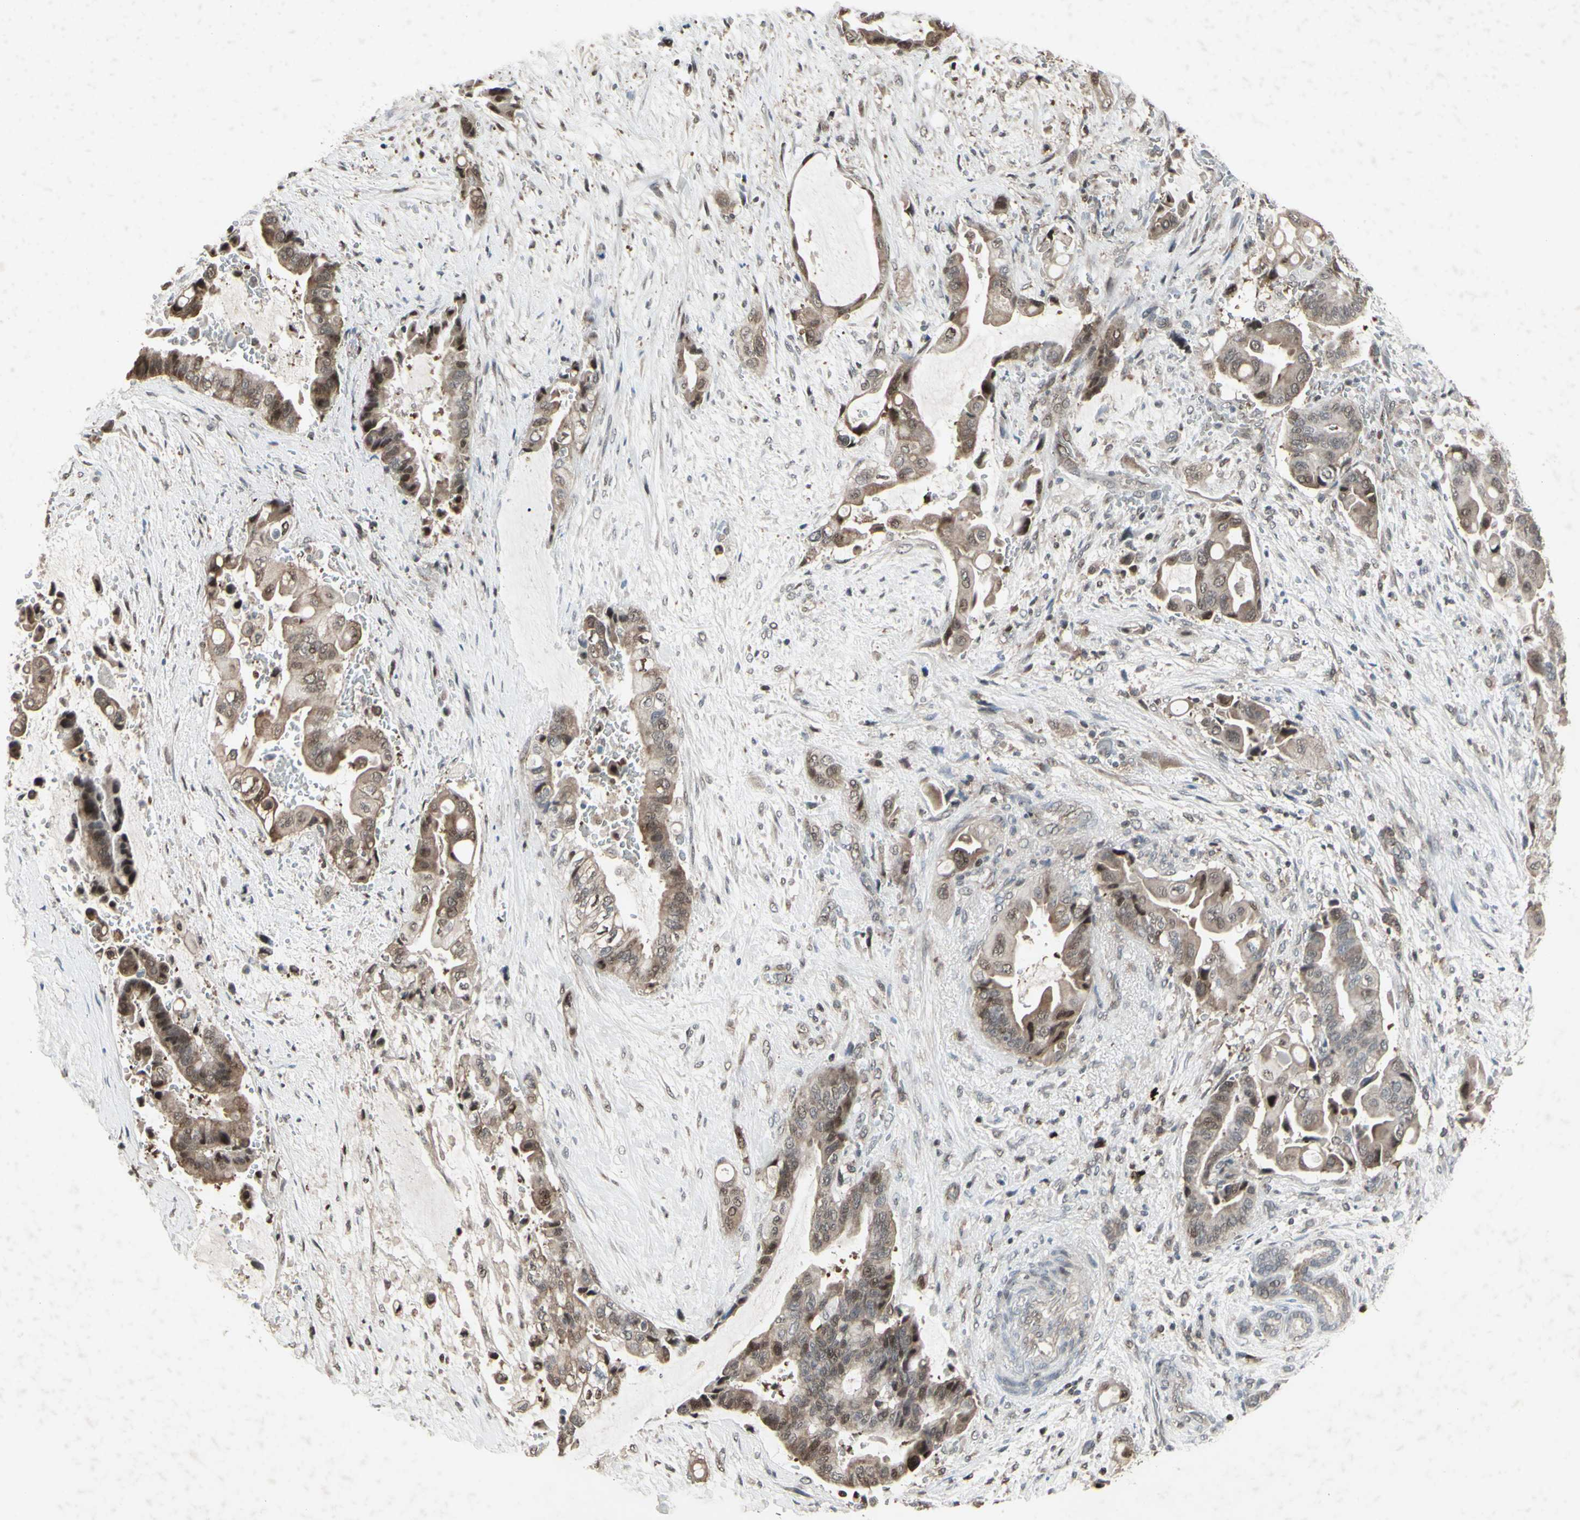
{"staining": {"intensity": "strong", "quantity": "25%-75%", "location": "nuclear"}, "tissue": "liver cancer", "cell_type": "Tumor cells", "image_type": "cancer", "snomed": [{"axis": "morphology", "description": "Cholangiocarcinoma"}, {"axis": "topography", "description": "Liver"}], "caption": "Protein staining displays strong nuclear expression in about 25%-75% of tumor cells in cholangiocarcinoma (liver).", "gene": "CD33", "patient": {"sex": "female", "age": 61}}